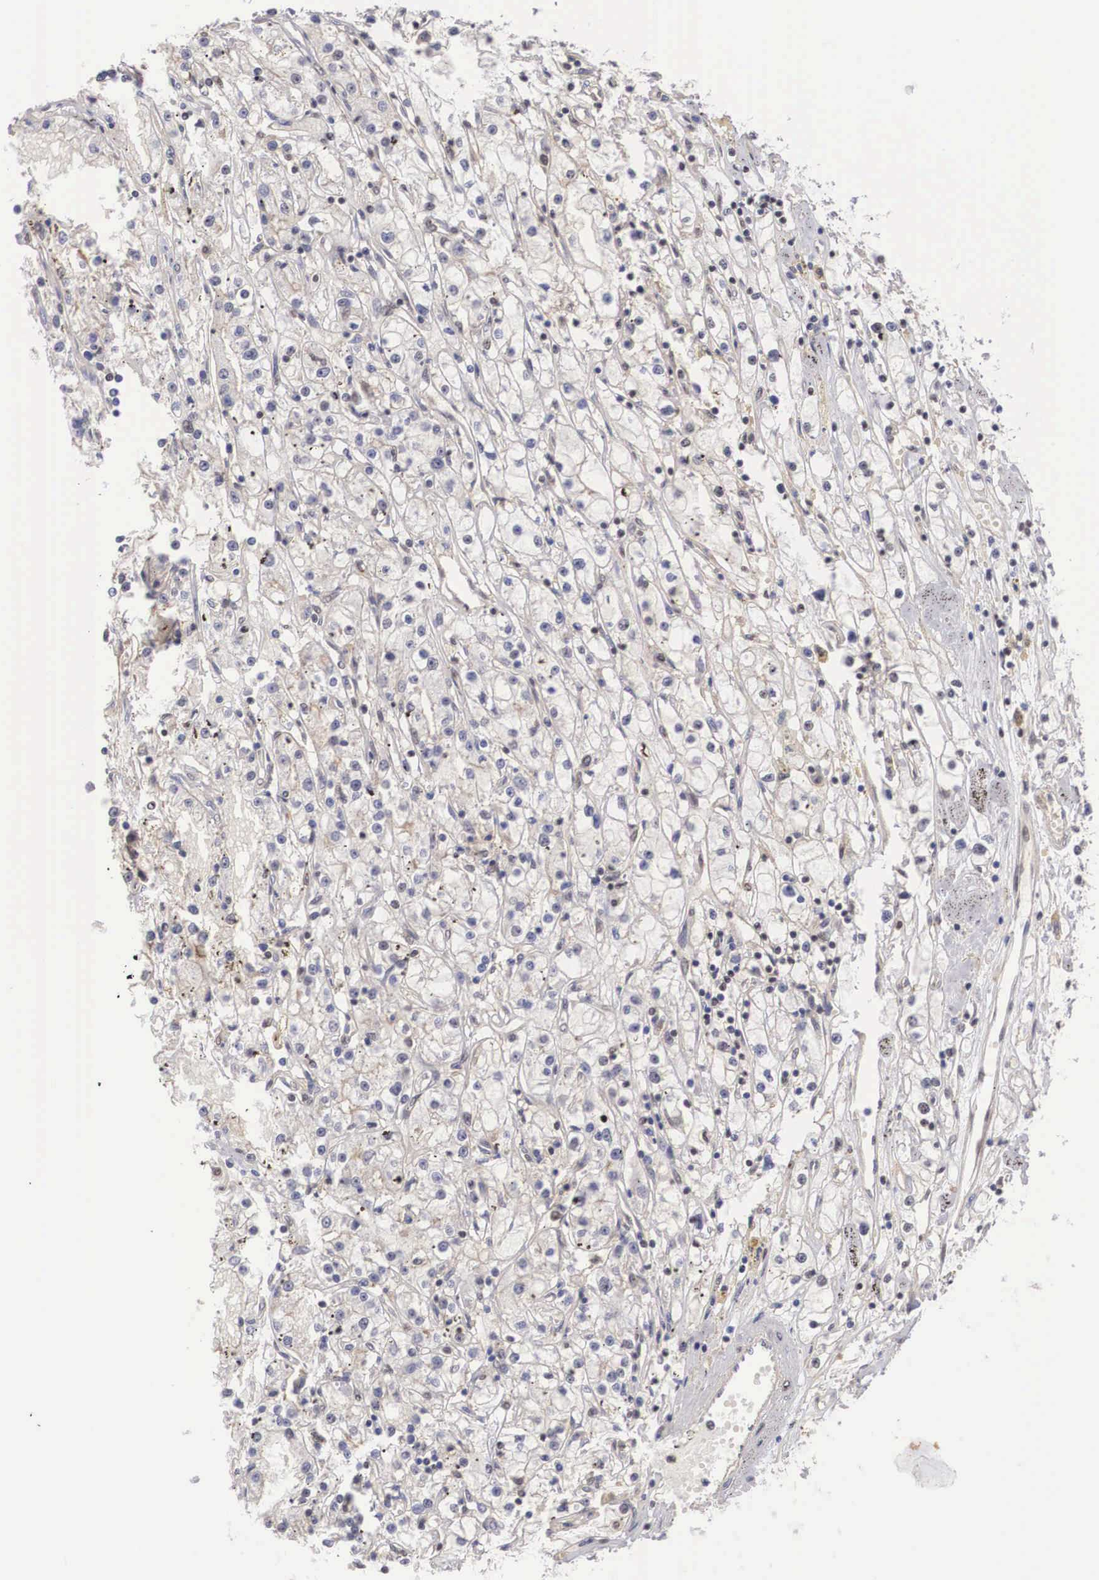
{"staining": {"intensity": "weak", "quantity": "<25%", "location": "cytoplasmic/membranous"}, "tissue": "renal cancer", "cell_type": "Tumor cells", "image_type": "cancer", "snomed": [{"axis": "morphology", "description": "Adenocarcinoma, NOS"}, {"axis": "topography", "description": "Kidney"}], "caption": "Immunohistochemistry of renal adenocarcinoma exhibits no positivity in tumor cells.", "gene": "NR4A2", "patient": {"sex": "male", "age": 56}}